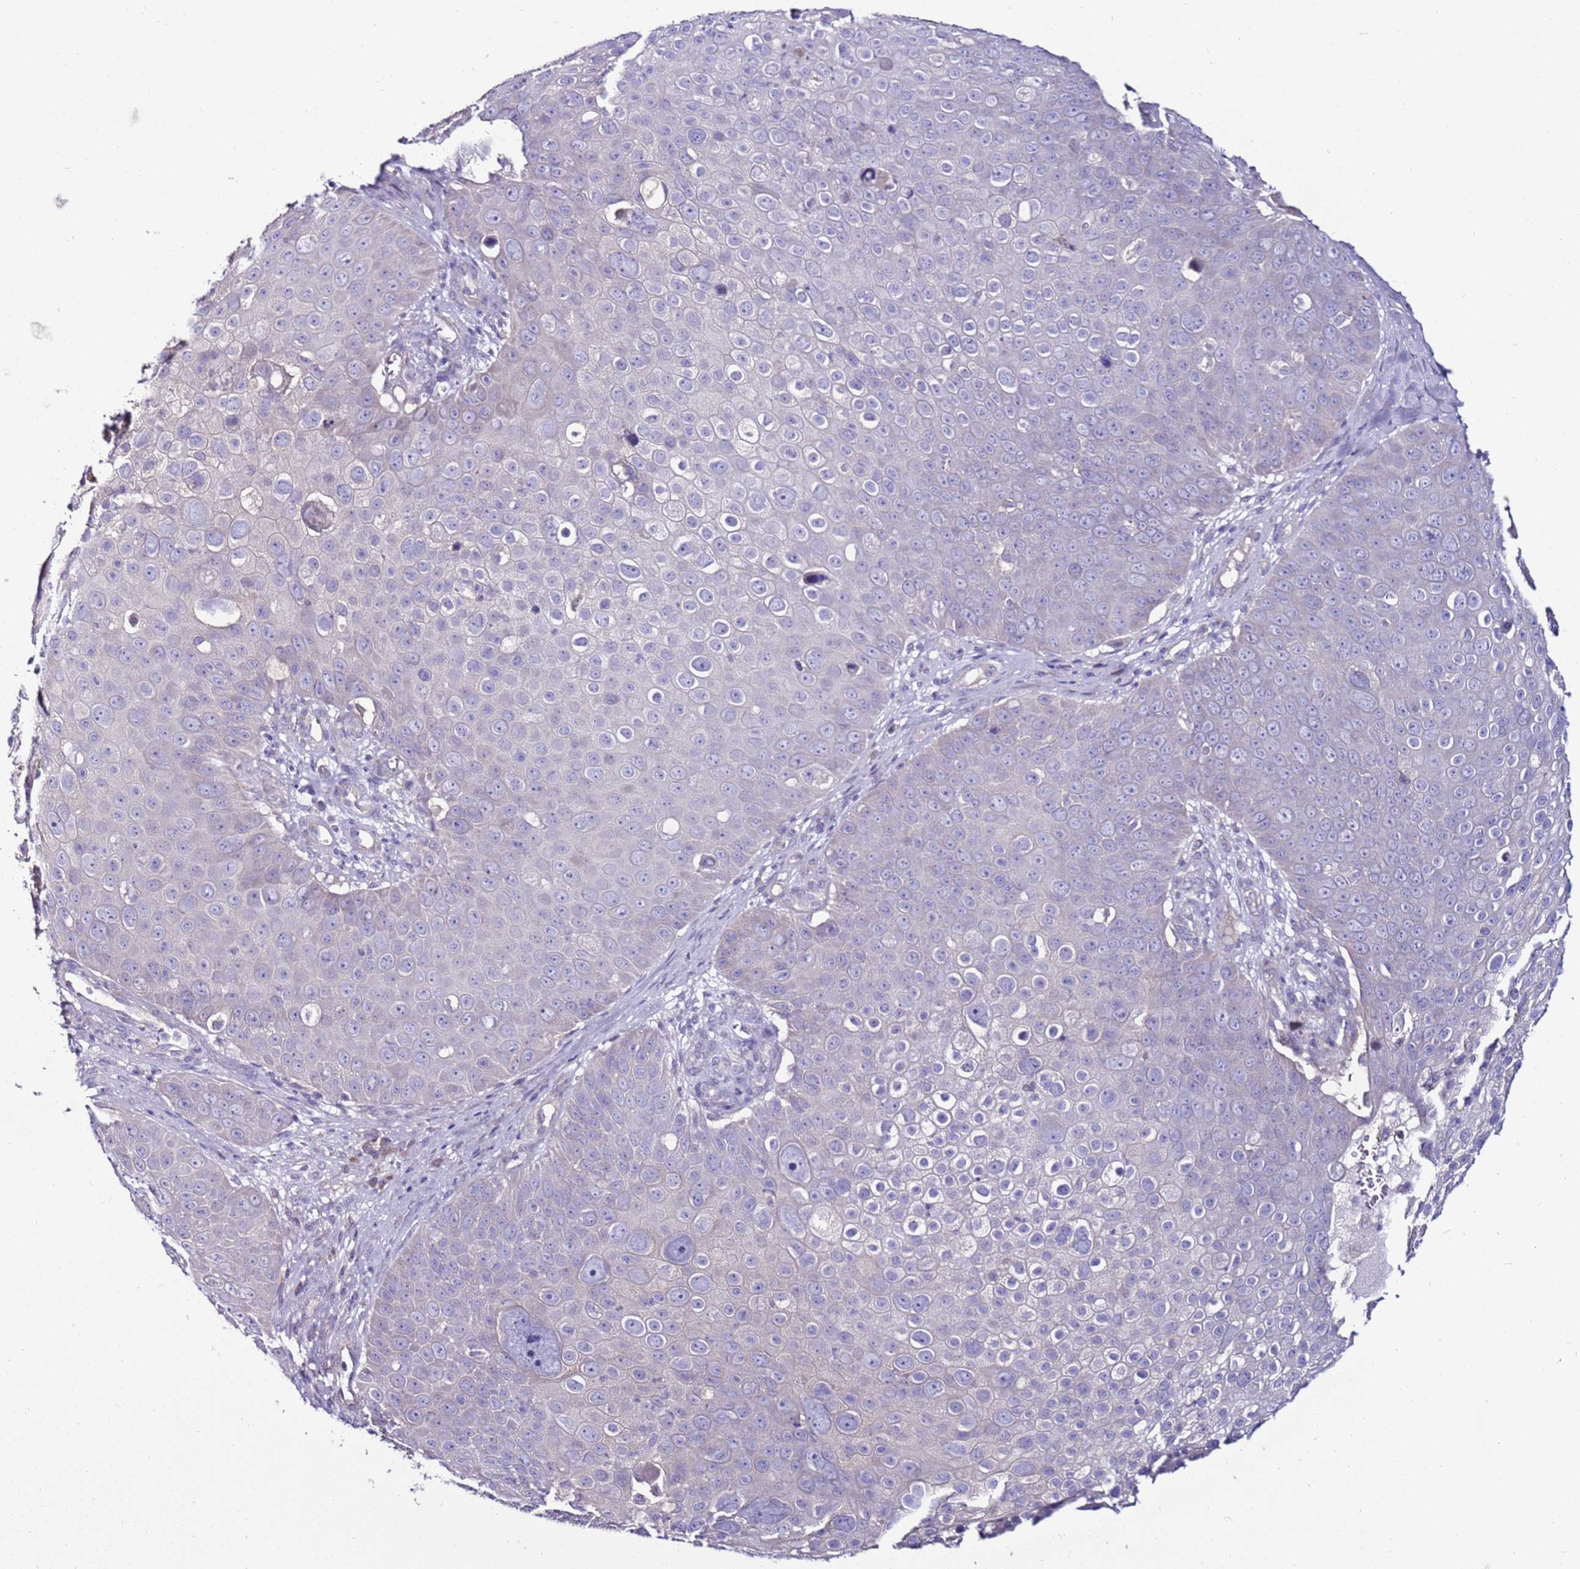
{"staining": {"intensity": "negative", "quantity": "none", "location": "none"}, "tissue": "skin cancer", "cell_type": "Tumor cells", "image_type": "cancer", "snomed": [{"axis": "morphology", "description": "Squamous cell carcinoma, NOS"}, {"axis": "topography", "description": "Skin"}], "caption": "DAB (3,3'-diaminobenzidine) immunohistochemical staining of skin squamous cell carcinoma displays no significant staining in tumor cells.", "gene": "GPN3", "patient": {"sex": "male", "age": 71}}